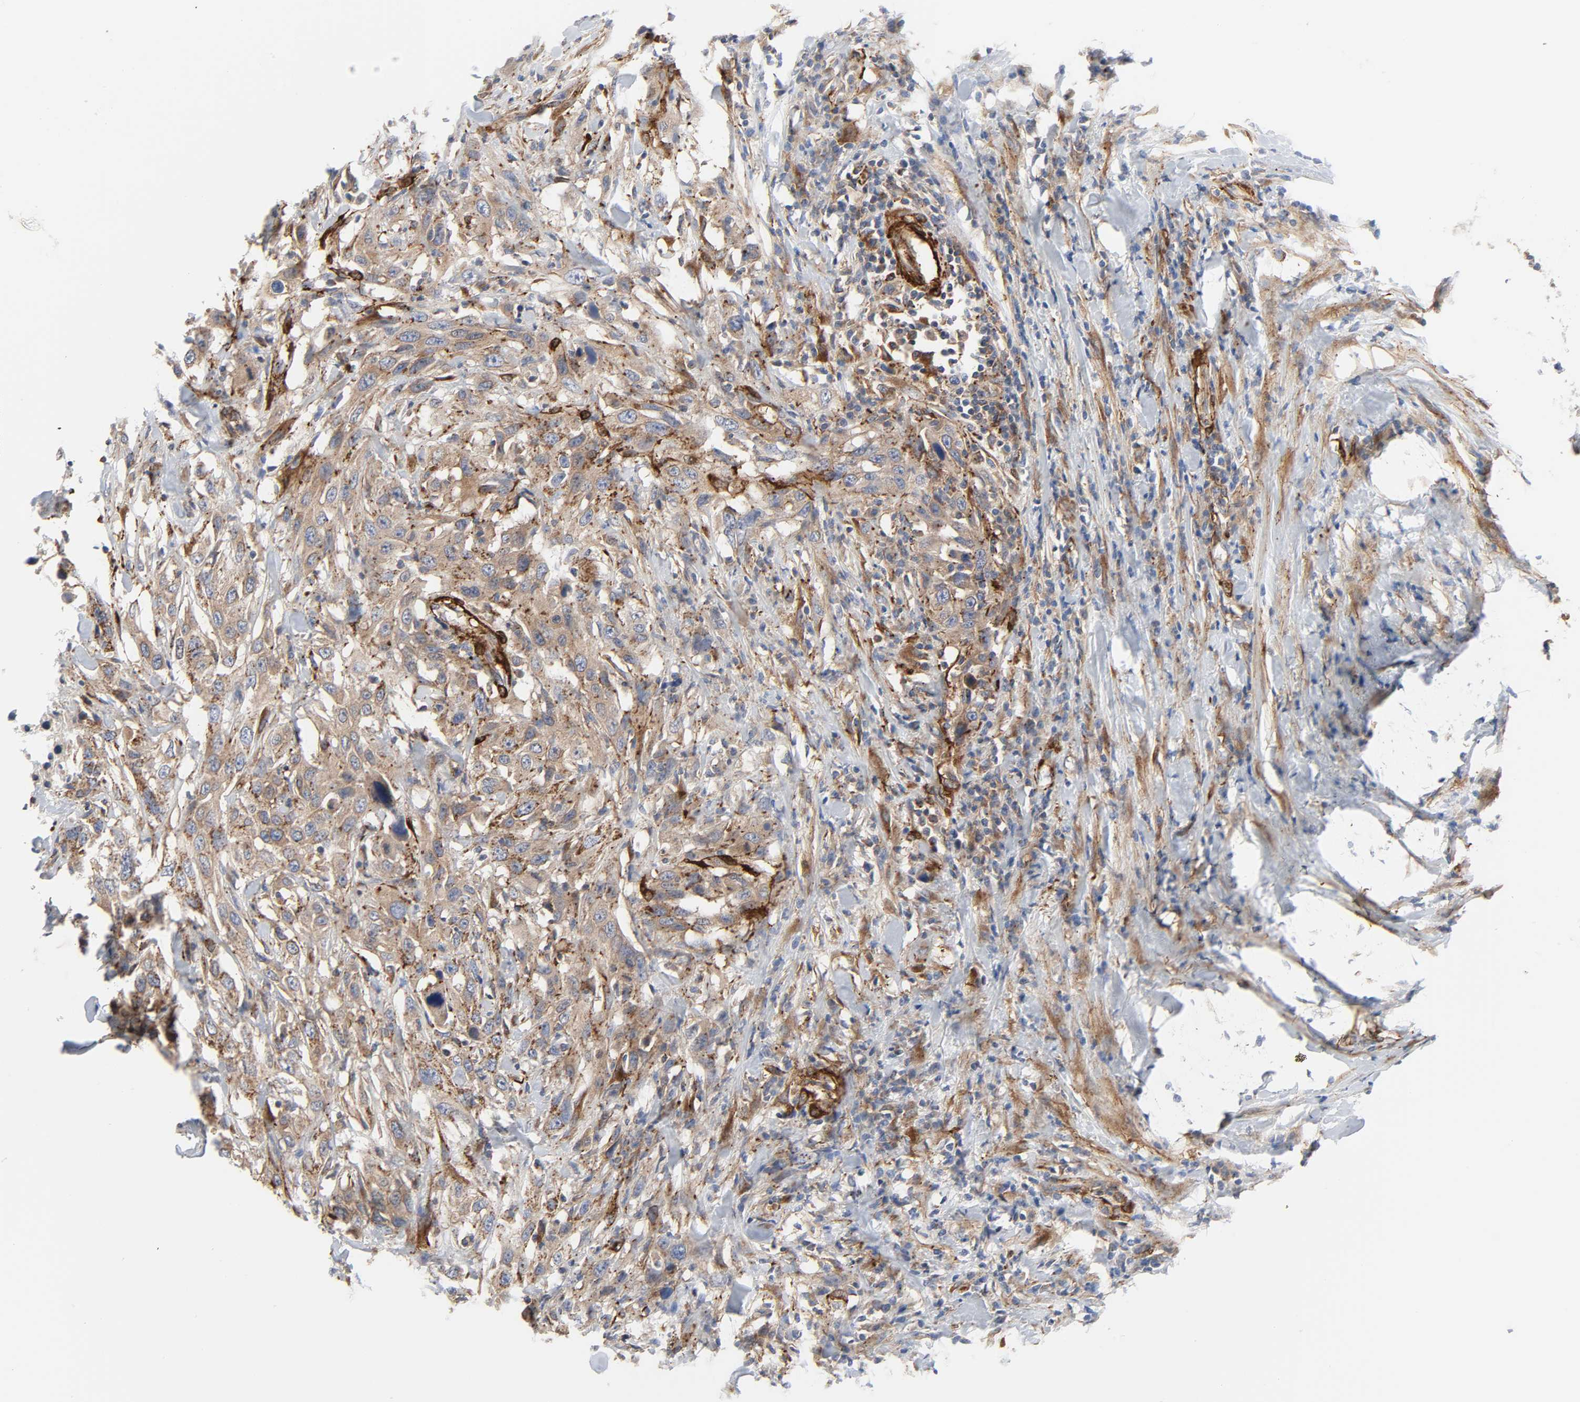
{"staining": {"intensity": "moderate", "quantity": ">75%", "location": "cytoplasmic/membranous"}, "tissue": "urothelial cancer", "cell_type": "Tumor cells", "image_type": "cancer", "snomed": [{"axis": "morphology", "description": "Urothelial carcinoma, High grade"}, {"axis": "topography", "description": "Urinary bladder"}], "caption": "Moderate cytoplasmic/membranous positivity is appreciated in approximately >75% of tumor cells in urothelial cancer.", "gene": "ARHGAP1", "patient": {"sex": "male", "age": 61}}